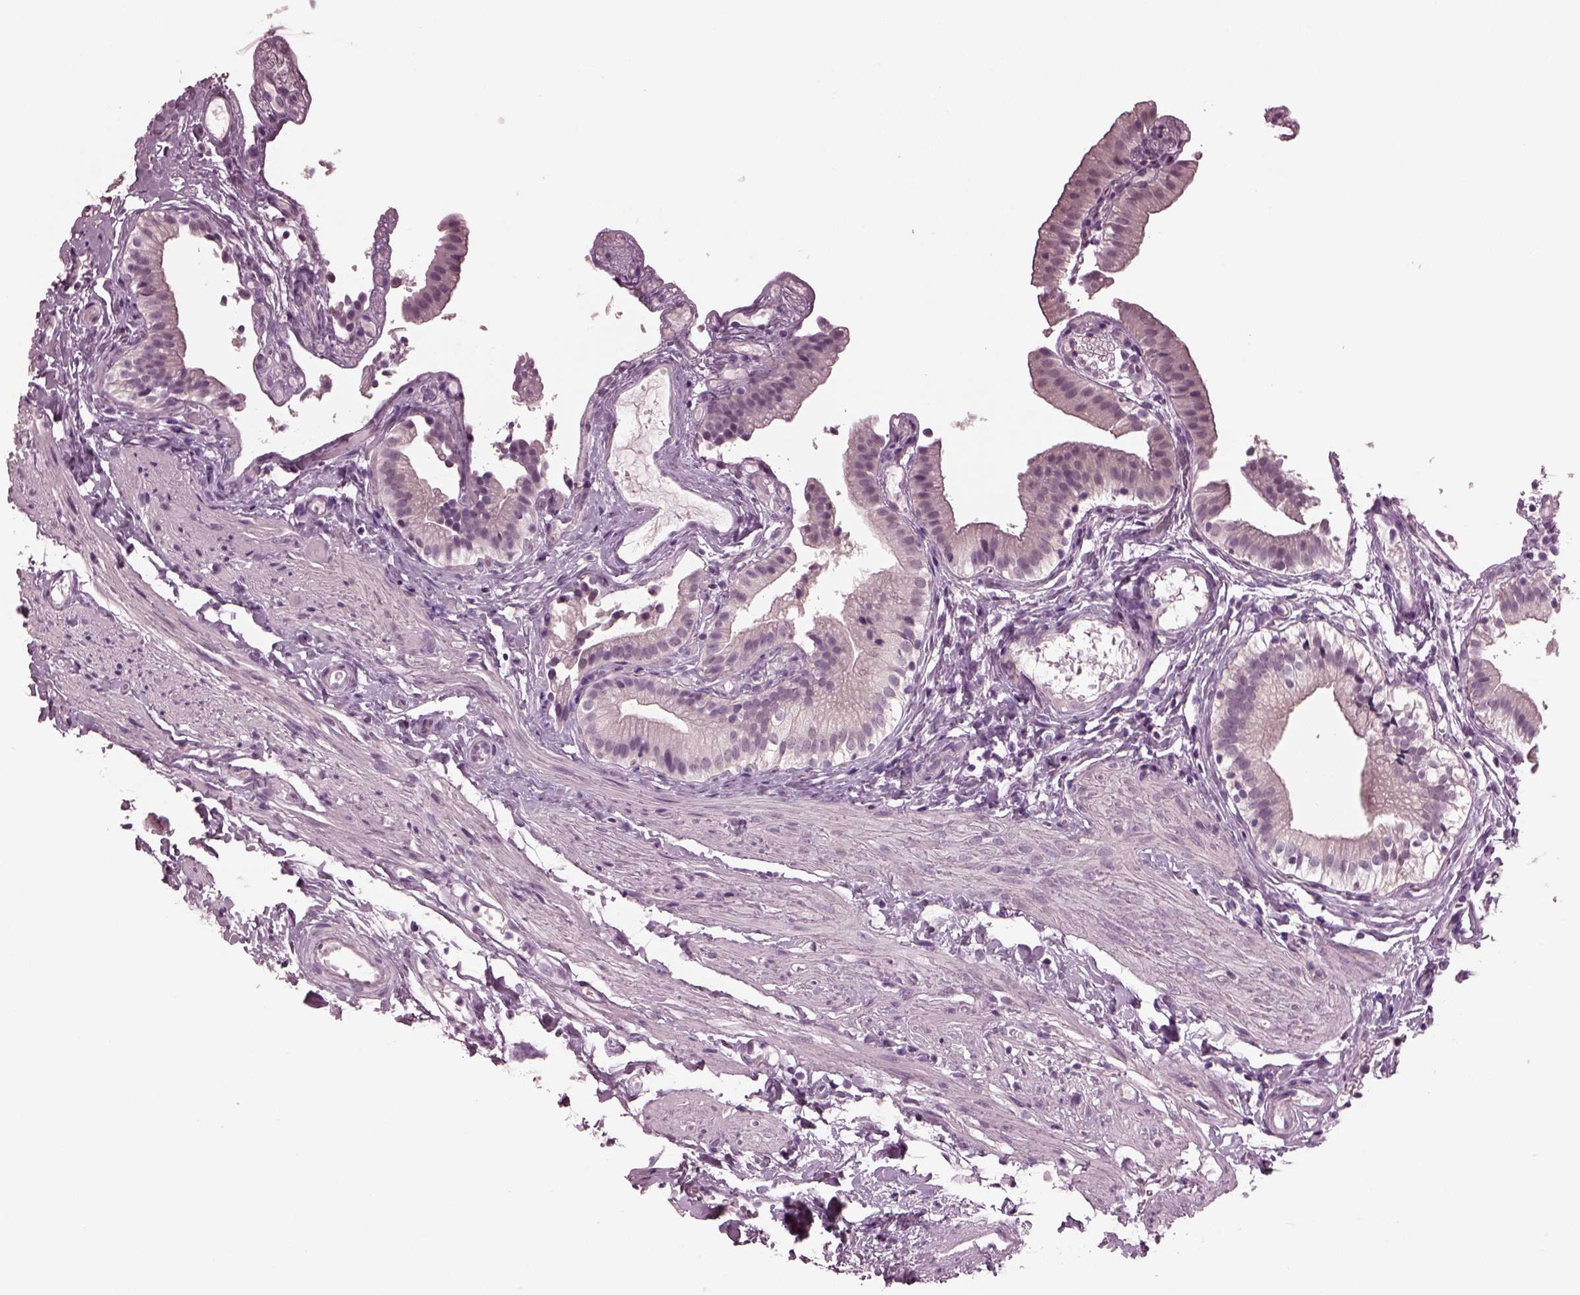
{"staining": {"intensity": "negative", "quantity": "none", "location": "none"}, "tissue": "gallbladder", "cell_type": "Glandular cells", "image_type": "normal", "snomed": [{"axis": "morphology", "description": "Normal tissue, NOS"}, {"axis": "topography", "description": "Gallbladder"}], "caption": "Glandular cells are negative for brown protein staining in benign gallbladder. (DAB (3,3'-diaminobenzidine) immunohistochemistry visualized using brightfield microscopy, high magnification).", "gene": "MIB2", "patient": {"sex": "female", "age": 47}}